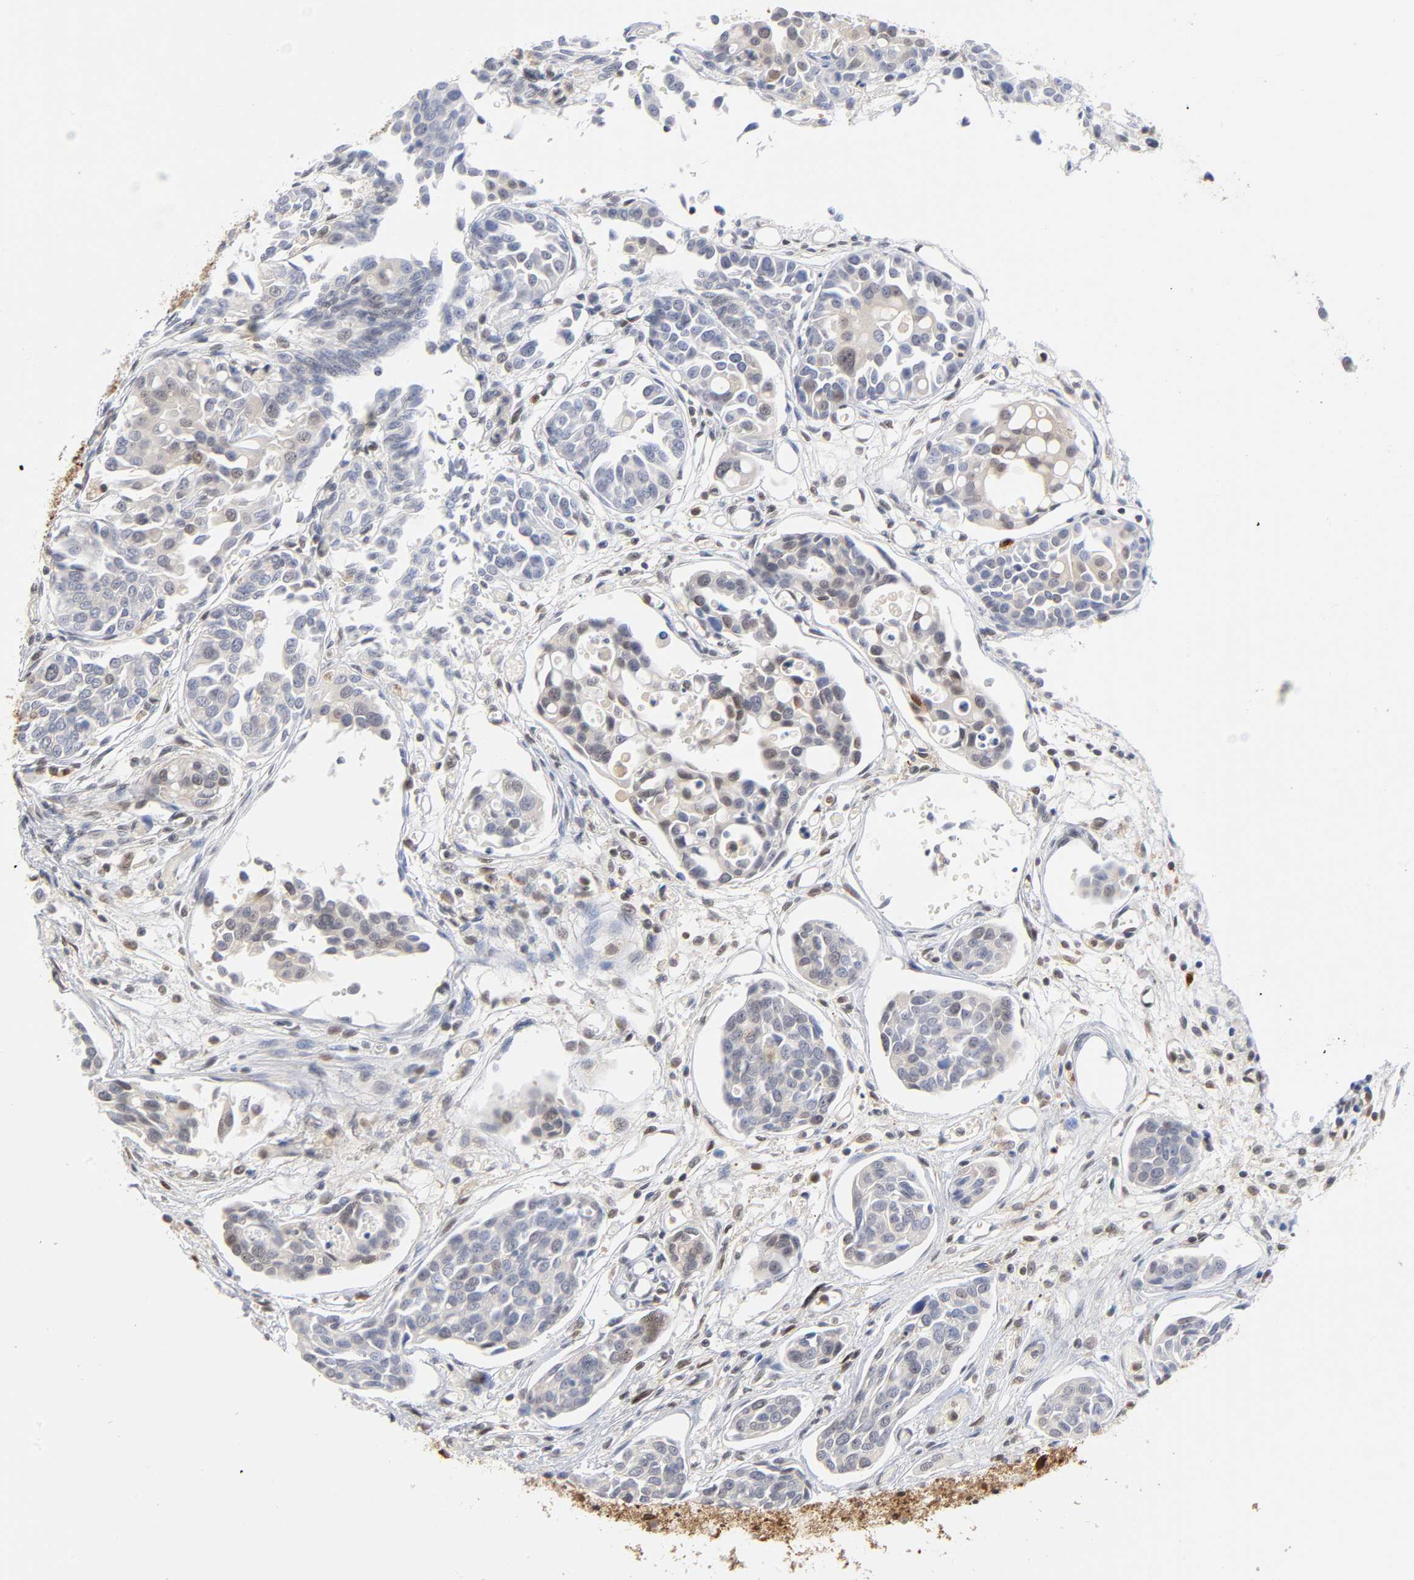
{"staining": {"intensity": "moderate", "quantity": "<25%", "location": "cytoplasmic/membranous"}, "tissue": "urothelial cancer", "cell_type": "Tumor cells", "image_type": "cancer", "snomed": [{"axis": "morphology", "description": "Urothelial carcinoma, High grade"}, {"axis": "topography", "description": "Urinary bladder"}], "caption": "The micrograph reveals a brown stain indicating the presence of a protein in the cytoplasmic/membranous of tumor cells in urothelial carcinoma (high-grade).", "gene": "DFFB", "patient": {"sex": "male", "age": 78}}